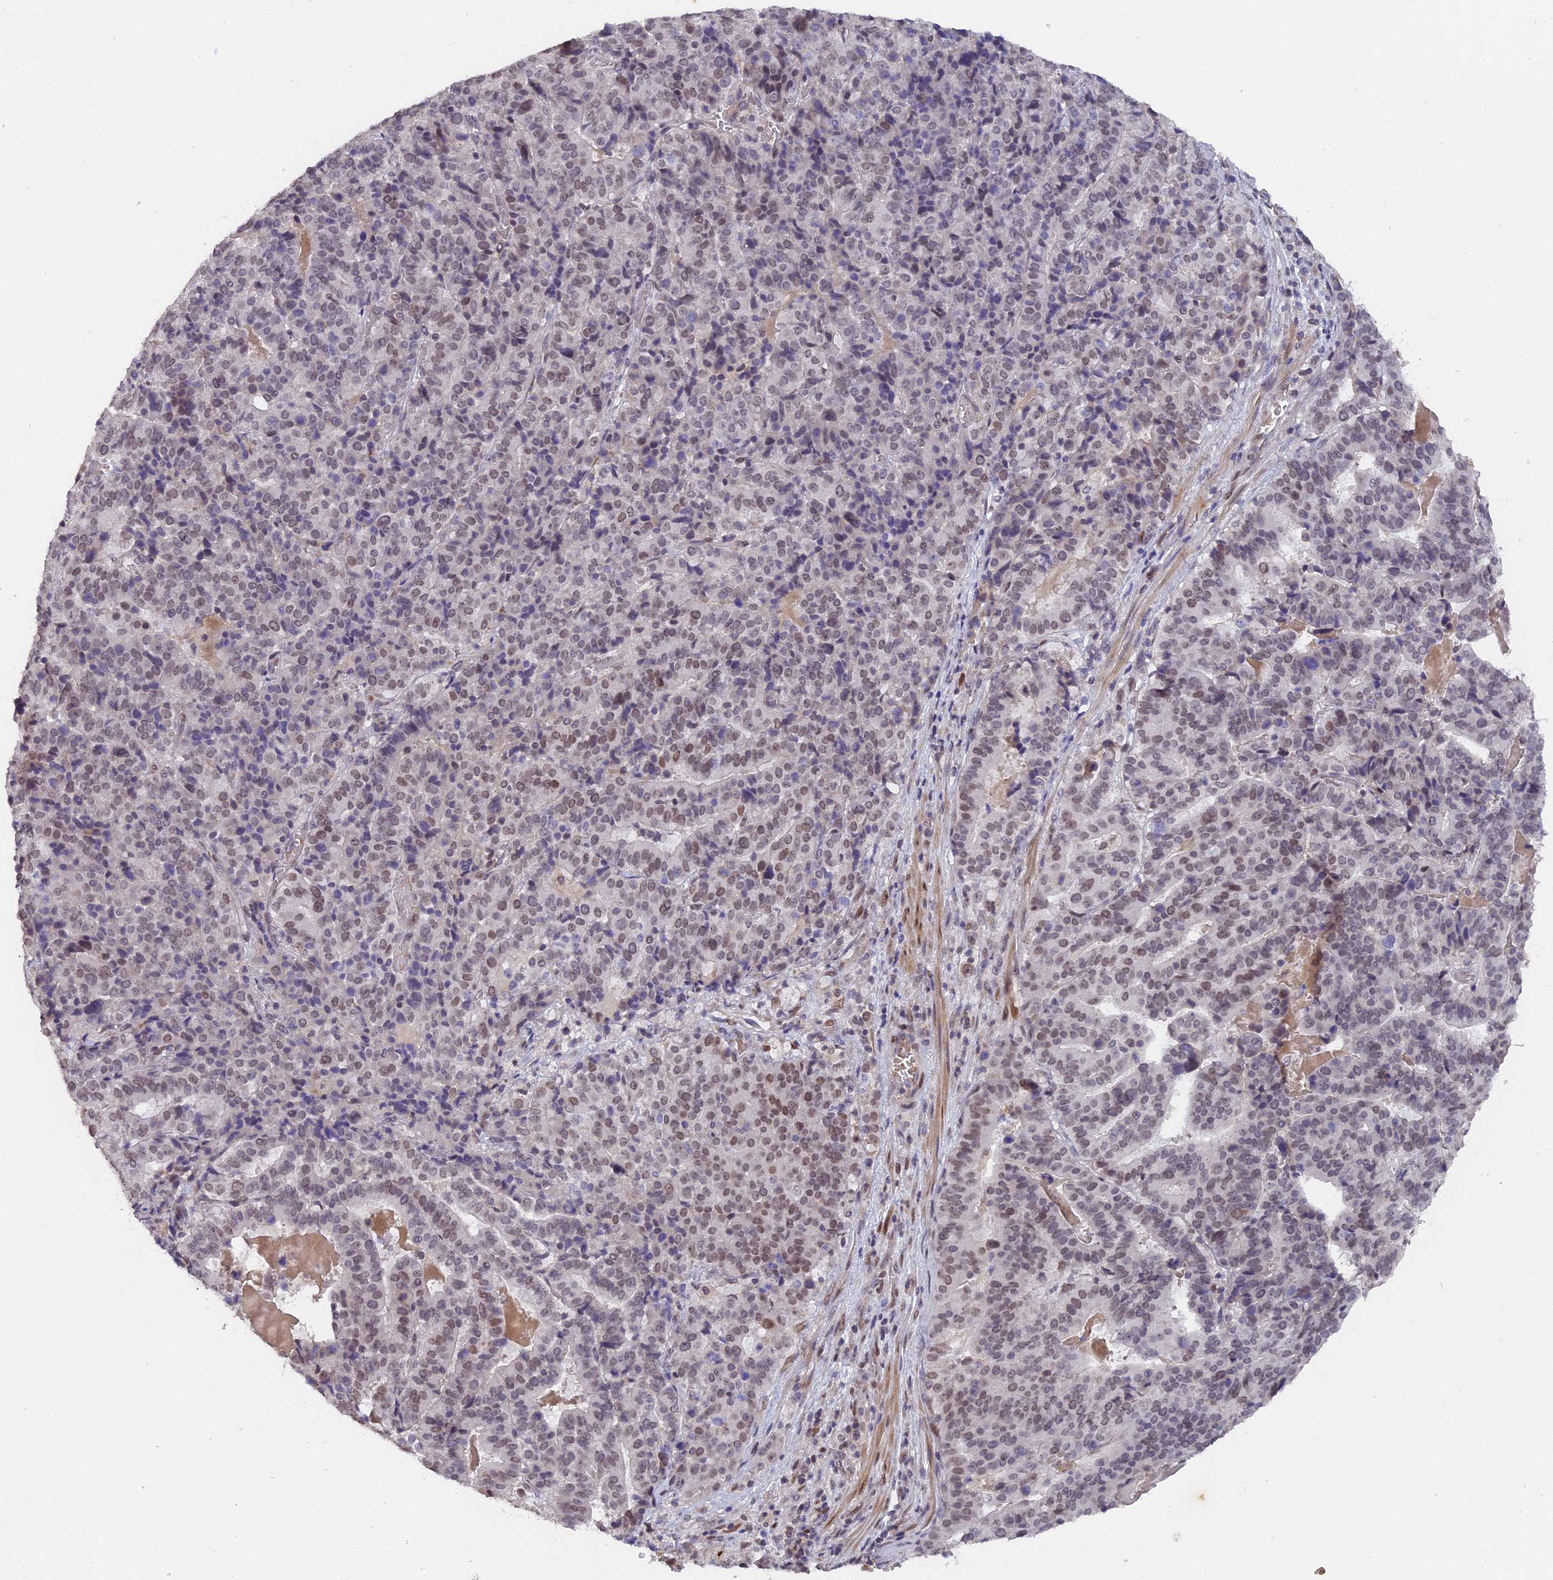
{"staining": {"intensity": "moderate", "quantity": "<25%", "location": "nuclear"}, "tissue": "stomach cancer", "cell_type": "Tumor cells", "image_type": "cancer", "snomed": [{"axis": "morphology", "description": "Adenocarcinoma, NOS"}, {"axis": "topography", "description": "Stomach"}], "caption": "A low amount of moderate nuclear positivity is appreciated in about <25% of tumor cells in stomach adenocarcinoma tissue.", "gene": "PYGO1", "patient": {"sex": "male", "age": 48}}